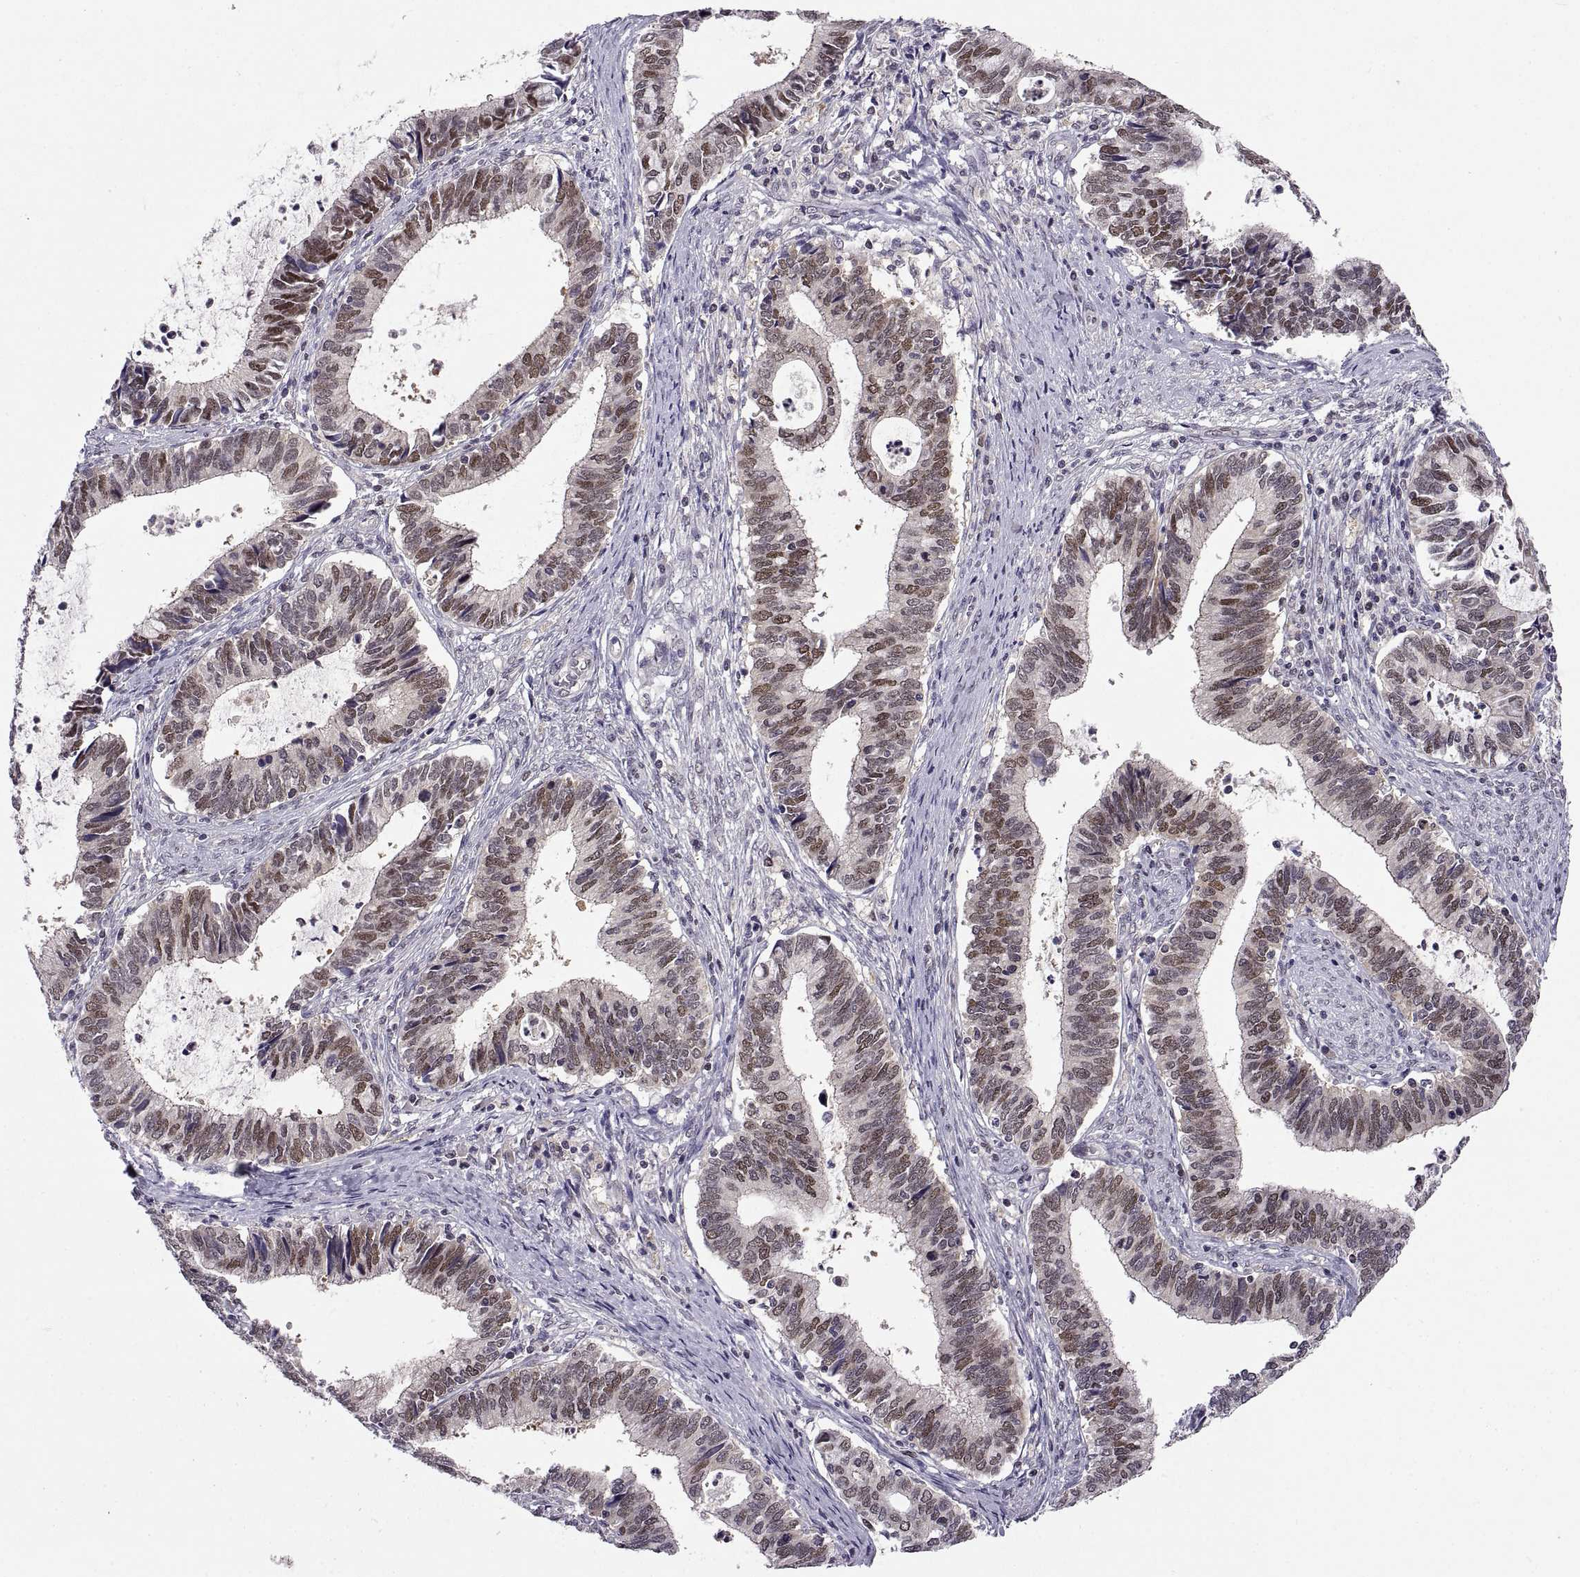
{"staining": {"intensity": "weak", "quantity": "25%-75%", "location": "nuclear"}, "tissue": "cervical cancer", "cell_type": "Tumor cells", "image_type": "cancer", "snomed": [{"axis": "morphology", "description": "Adenocarcinoma, NOS"}, {"axis": "topography", "description": "Cervix"}], "caption": "Weak nuclear expression for a protein is seen in approximately 25%-75% of tumor cells of adenocarcinoma (cervical) using immunohistochemistry.", "gene": "CHFR", "patient": {"sex": "female", "age": 42}}